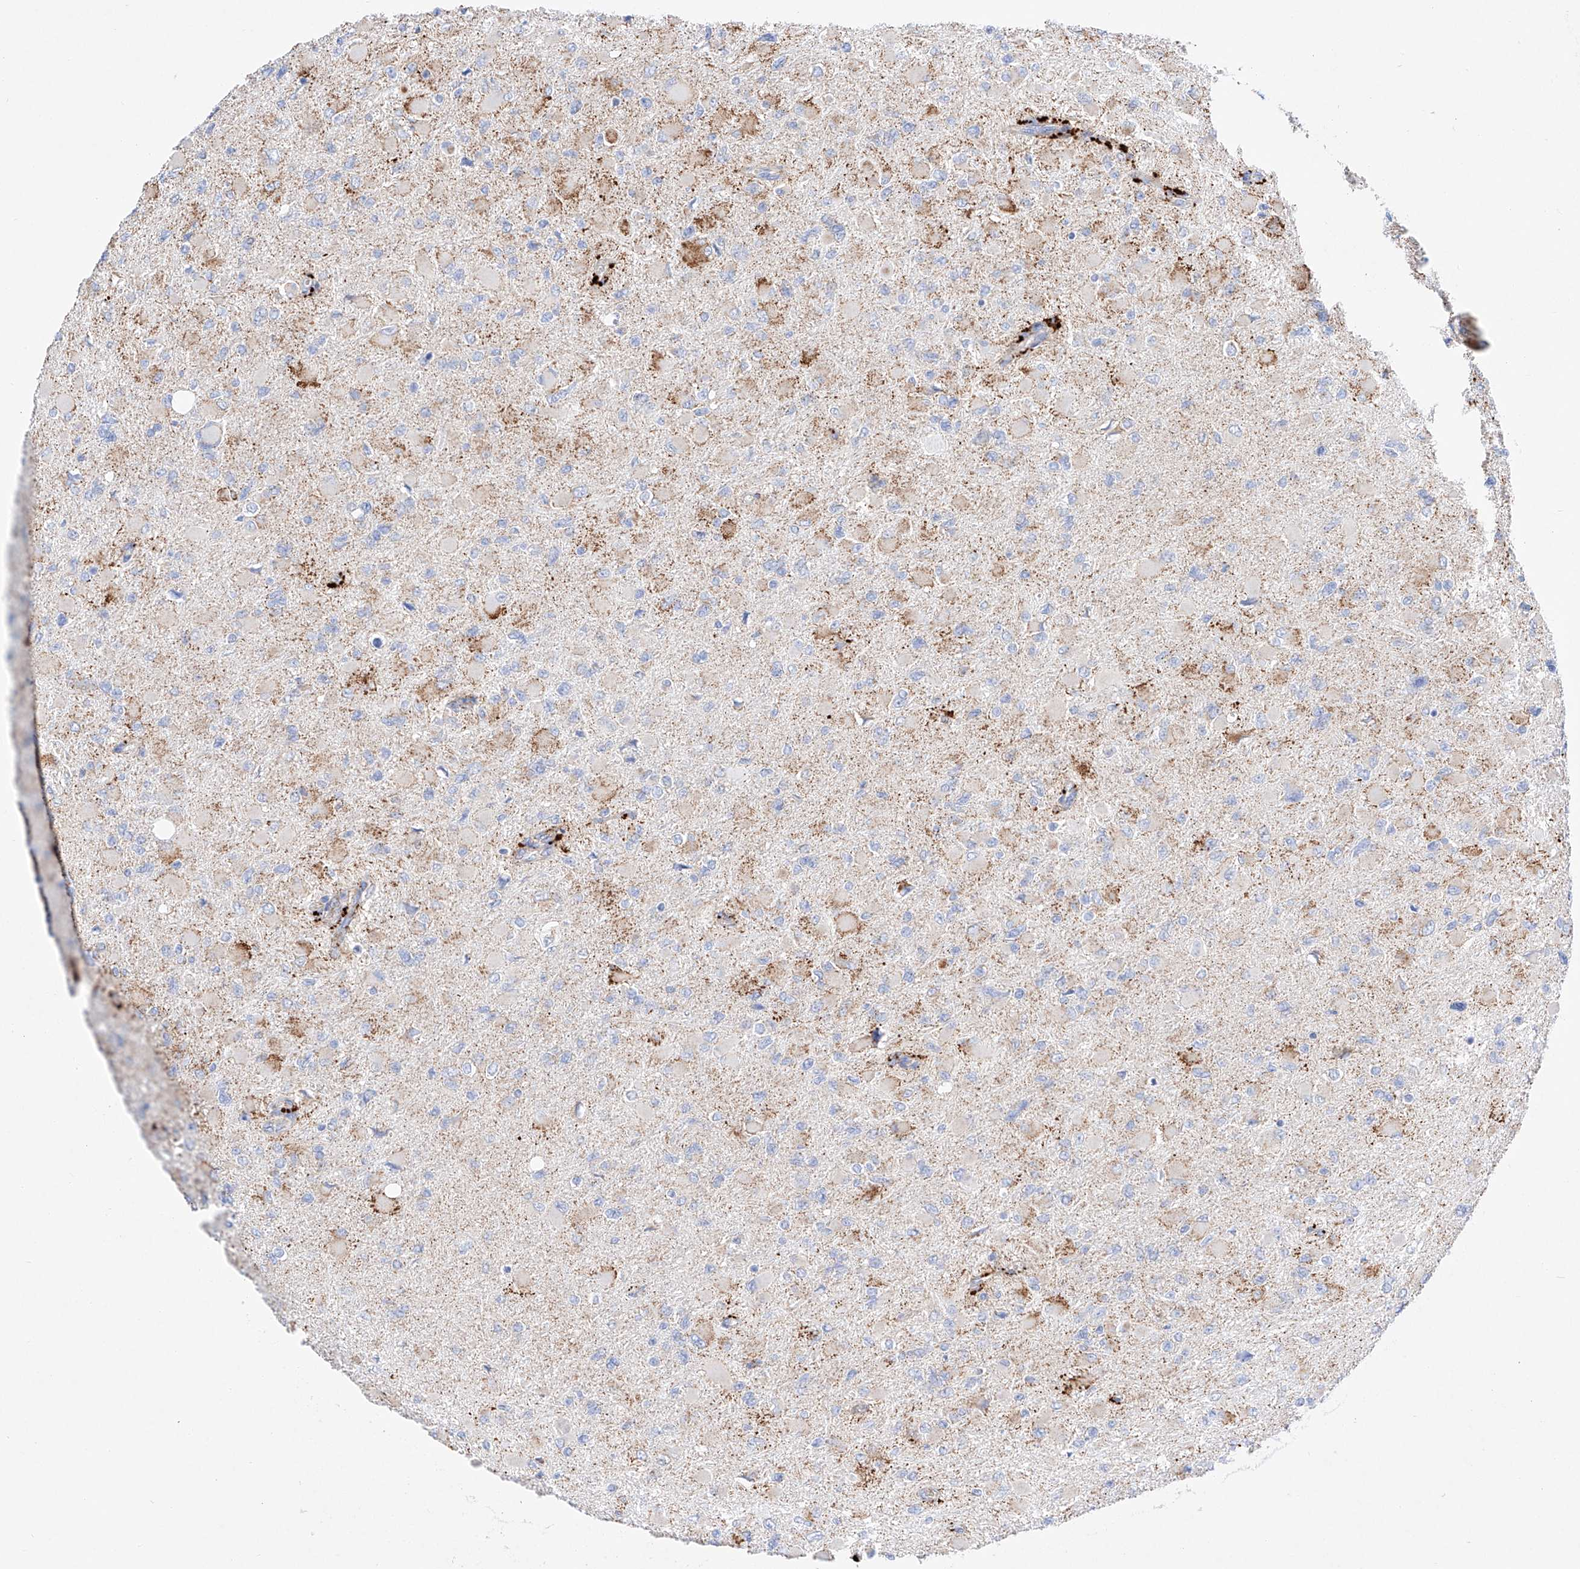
{"staining": {"intensity": "negative", "quantity": "none", "location": "none"}, "tissue": "glioma", "cell_type": "Tumor cells", "image_type": "cancer", "snomed": [{"axis": "morphology", "description": "Glioma, malignant, High grade"}, {"axis": "topography", "description": "Cerebral cortex"}], "caption": "IHC photomicrograph of neoplastic tissue: human glioma stained with DAB (3,3'-diaminobenzidine) shows no significant protein staining in tumor cells. Nuclei are stained in blue.", "gene": "C6orf62", "patient": {"sex": "female", "age": 36}}